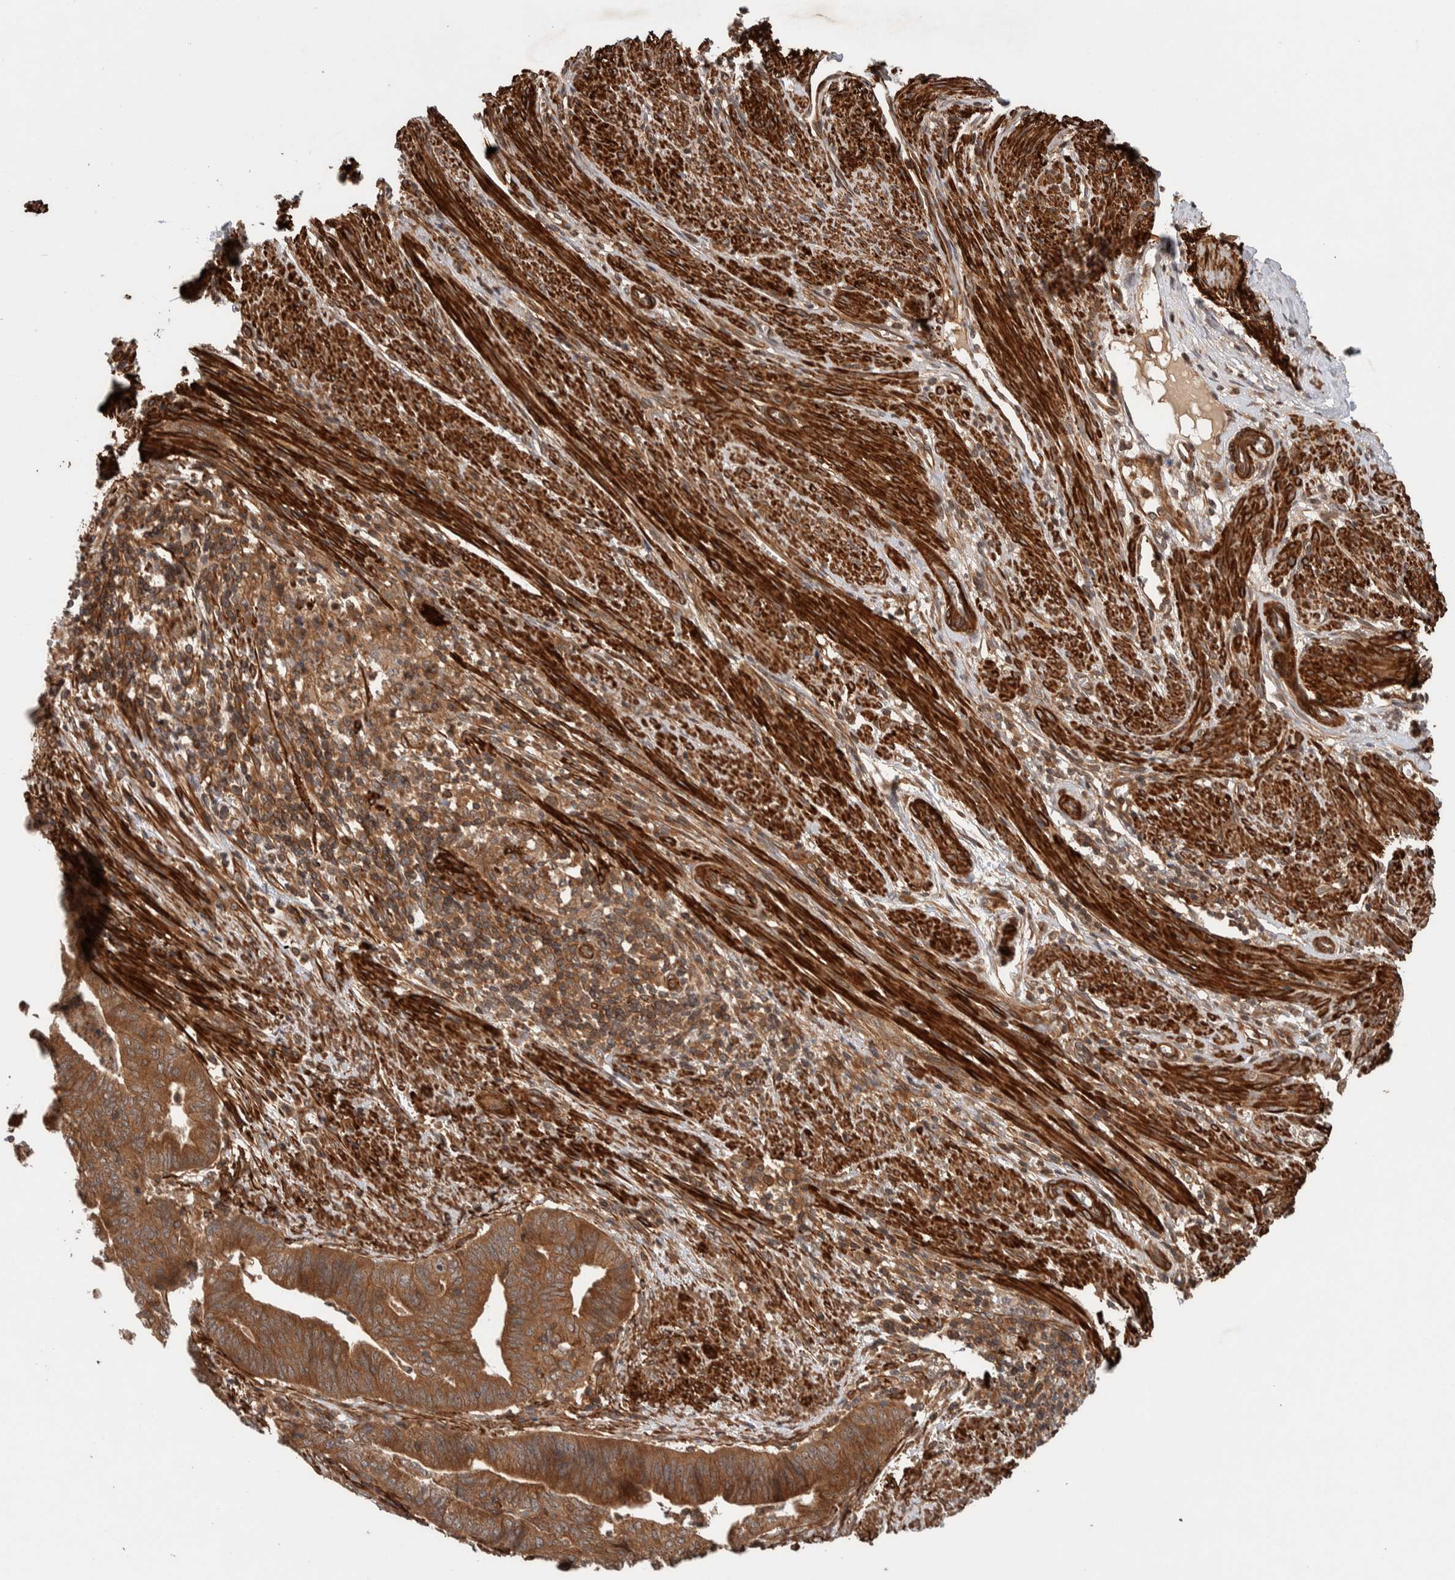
{"staining": {"intensity": "moderate", "quantity": ">75%", "location": "cytoplasmic/membranous"}, "tissue": "endometrial cancer", "cell_type": "Tumor cells", "image_type": "cancer", "snomed": [{"axis": "morphology", "description": "Polyp, NOS"}, {"axis": "morphology", "description": "Adenocarcinoma, NOS"}, {"axis": "morphology", "description": "Adenoma, NOS"}, {"axis": "topography", "description": "Endometrium"}], "caption": "The immunohistochemical stain shows moderate cytoplasmic/membranous staining in tumor cells of adenoma (endometrial) tissue.", "gene": "SYNRG", "patient": {"sex": "female", "age": 79}}